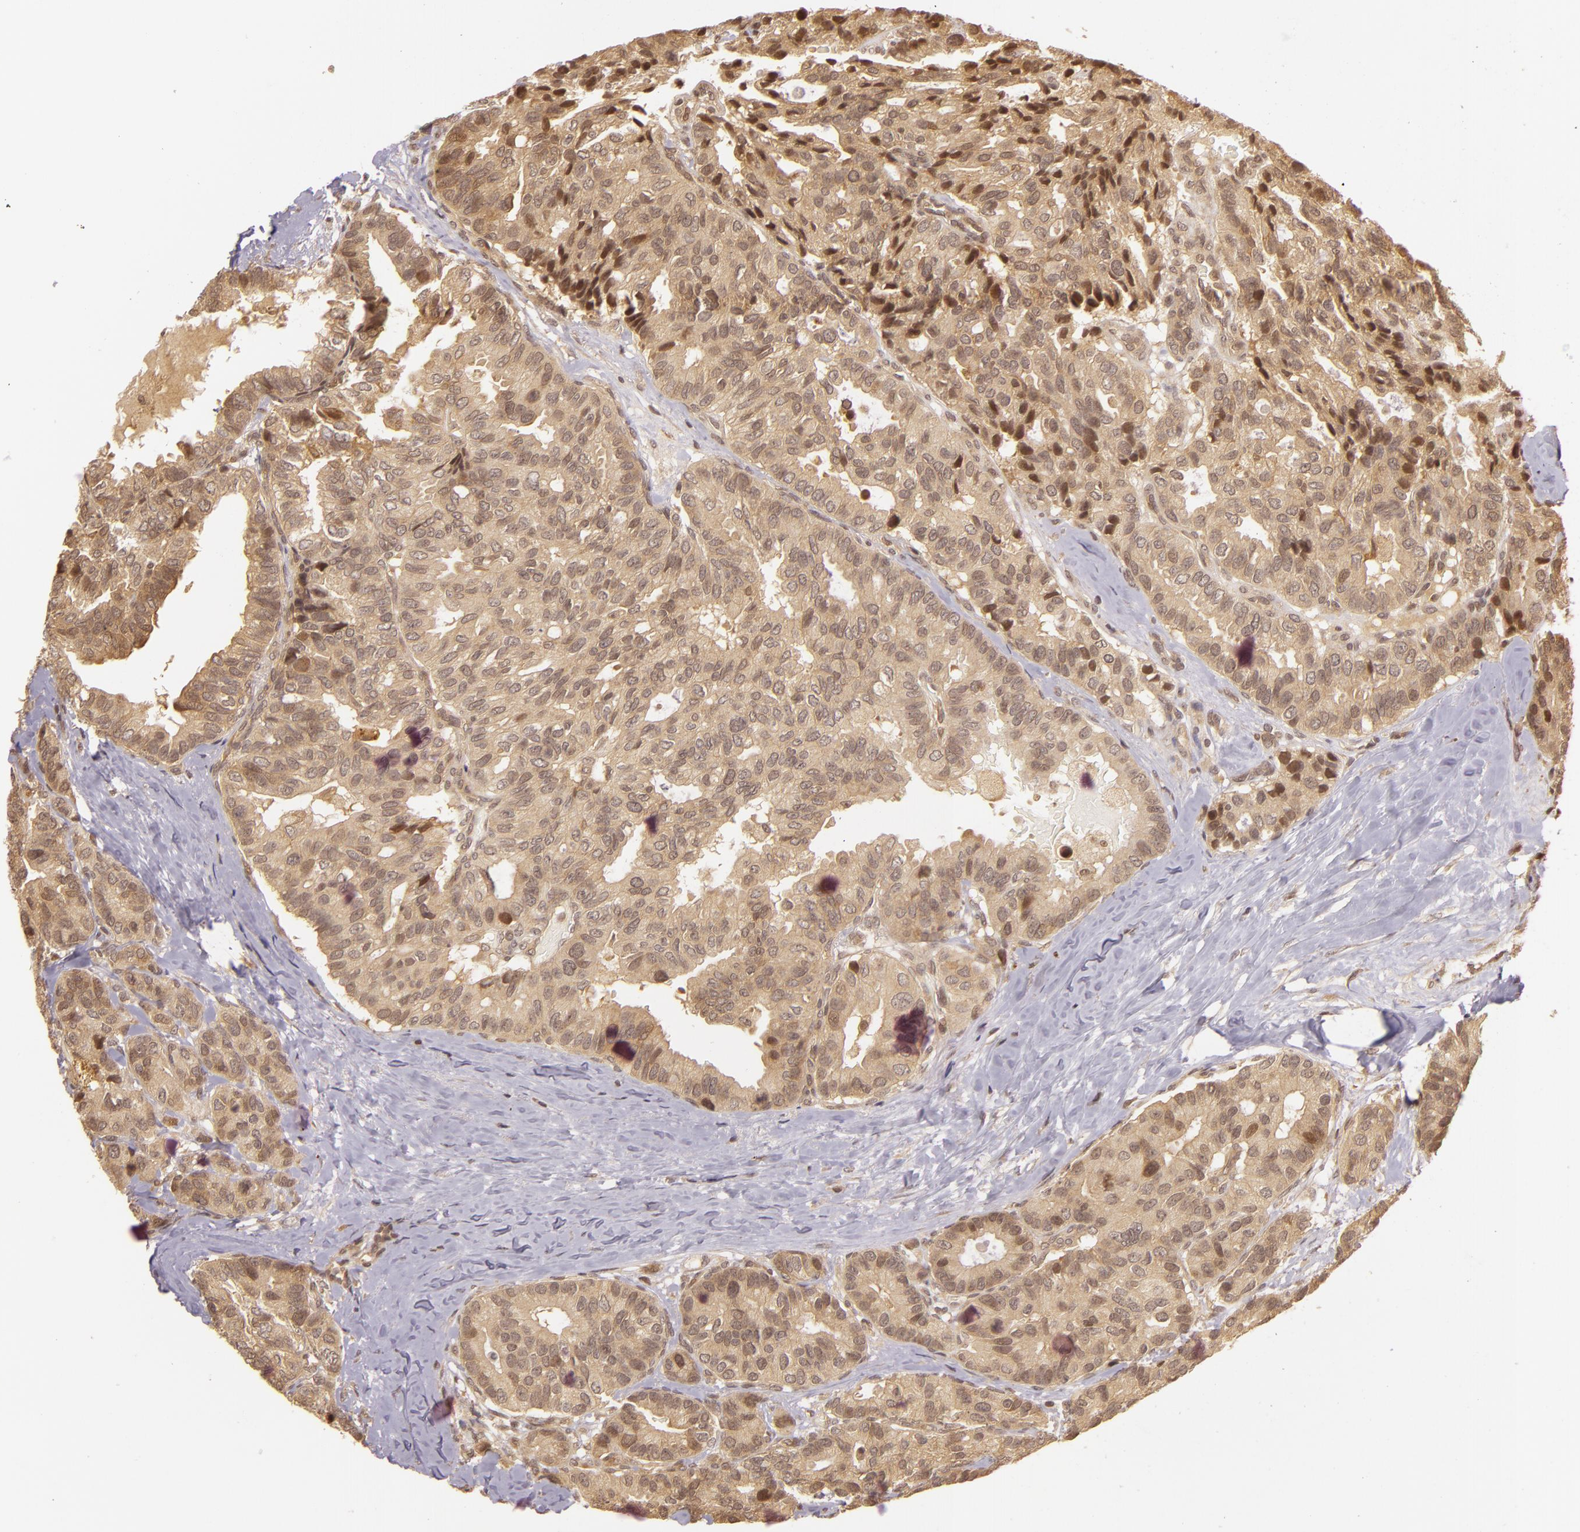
{"staining": {"intensity": "weak", "quantity": ">75%", "location": "cytoplasmic/membranous,nuclear"}, "tissue": "breast cancer", "cell_type": "Tumor cells", "image_type": "cancer", "snomed": [{"axis": "morphology", "description": "Duct carcinoma"}, {"axis": "topography", "description": "Breast"}], "caption": "A micrograph of breast infiltrating ductal carcinoma stained for a protein demonstrates weak cytoplasmic/membranous and nuclear brown staining in tumor cells.", "gene": "TXNRD2", "patient": {"sex": "female", "age": 69}}